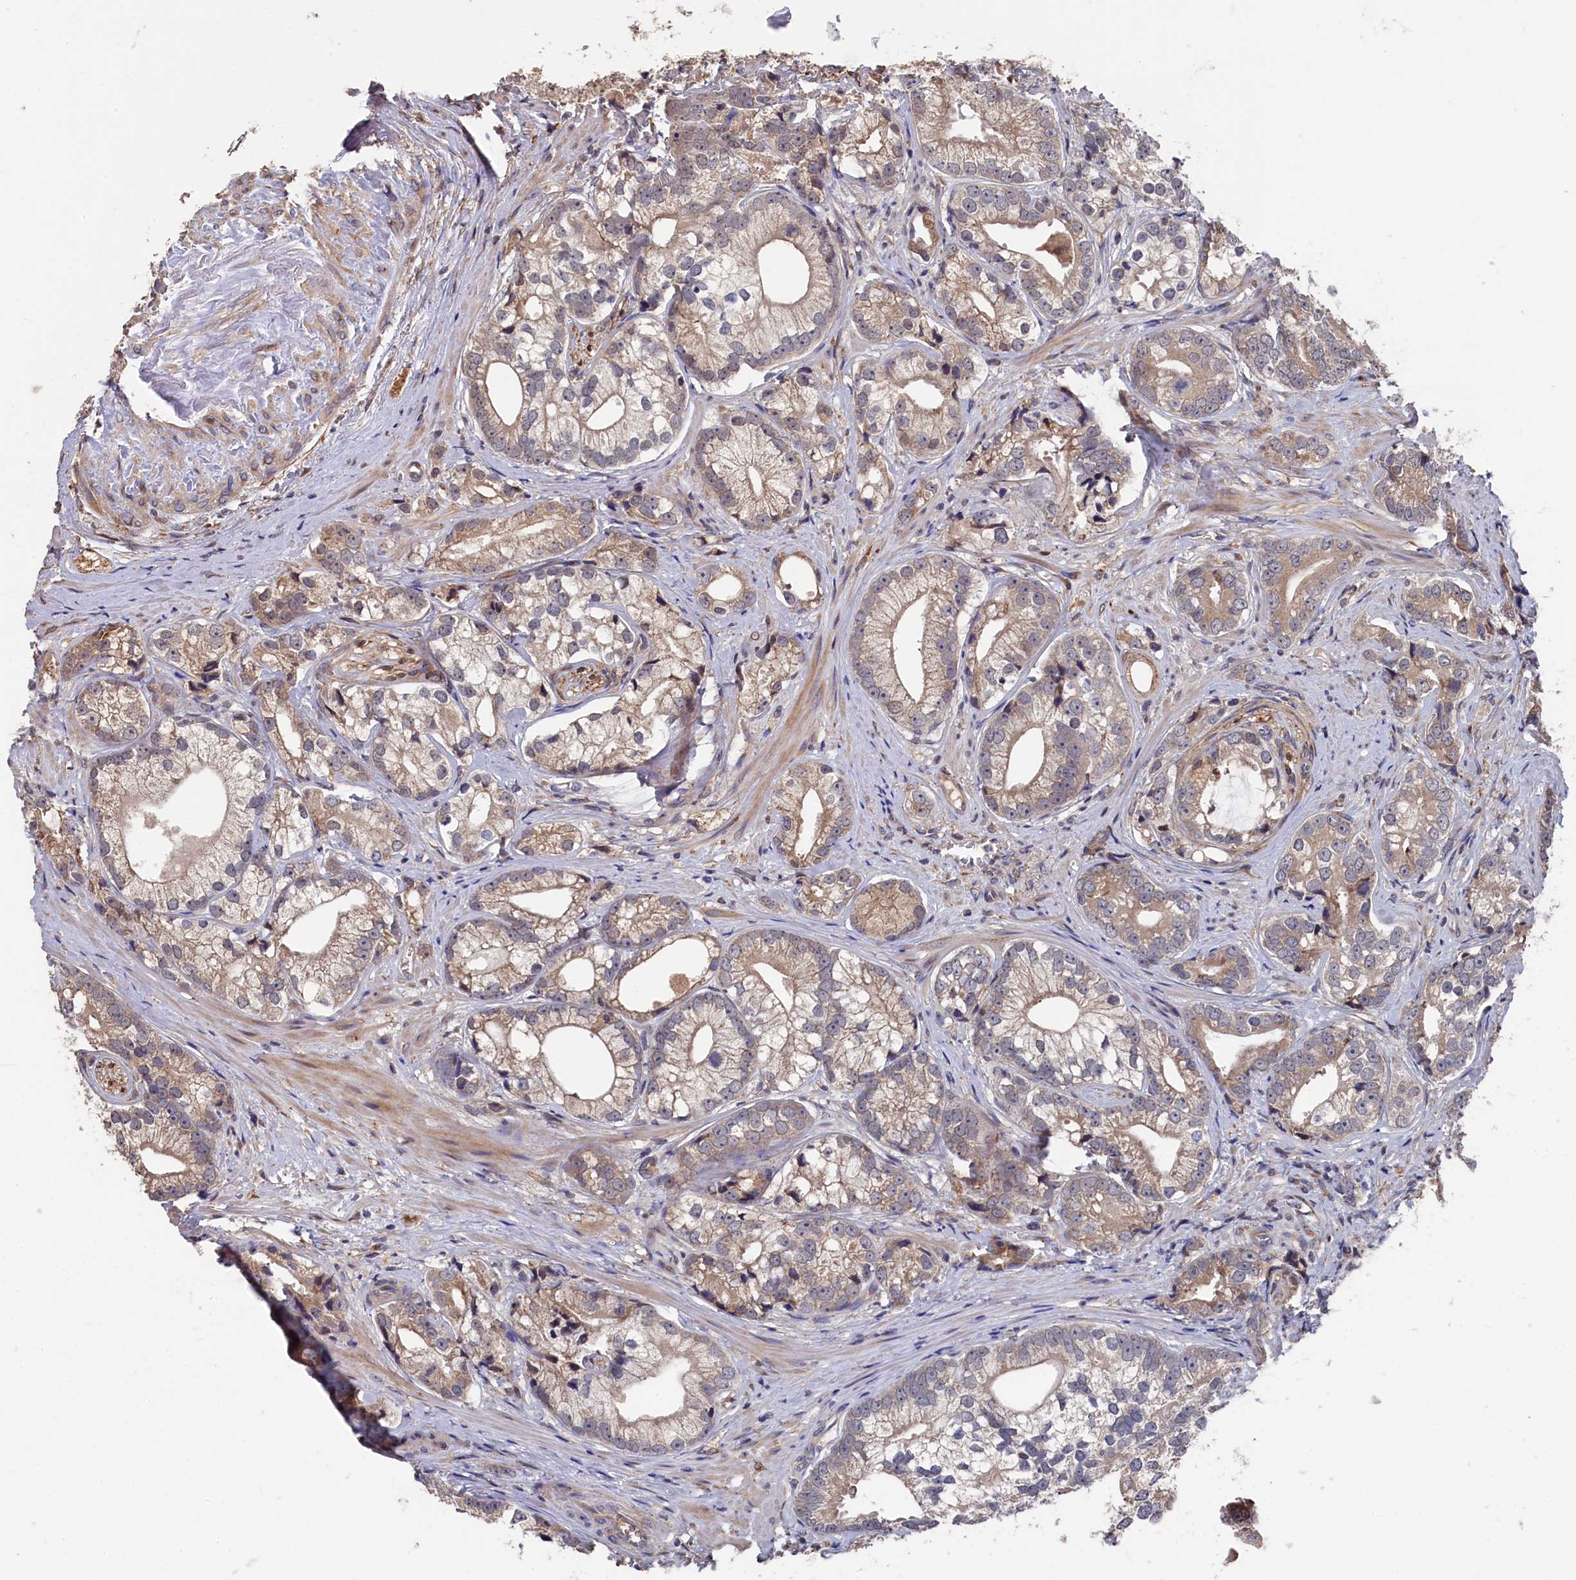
{"staining": {"intensity": "moderate", "quantity": "<25%", "location": "cytoplasmic/membranous"}, "tissue": "prostate cancer", "cell_type": "Tumor cells", "image_type": "cancer", "snomed": [{"axis": "morphology", "description": "Adenocarcinoma, High grade"}, {"axis": "topography", "description": "Prostate"}], "caption": "The photomicrograph shows immunohistochemical staining of prostate high-grade adenocarcinoma. There is moderate cytoplasmic/membranous positivity is present in approximately <25% of tumor cells.", "gene": "SLC12A4", "patient": {"sex": "male", "age": 75}}